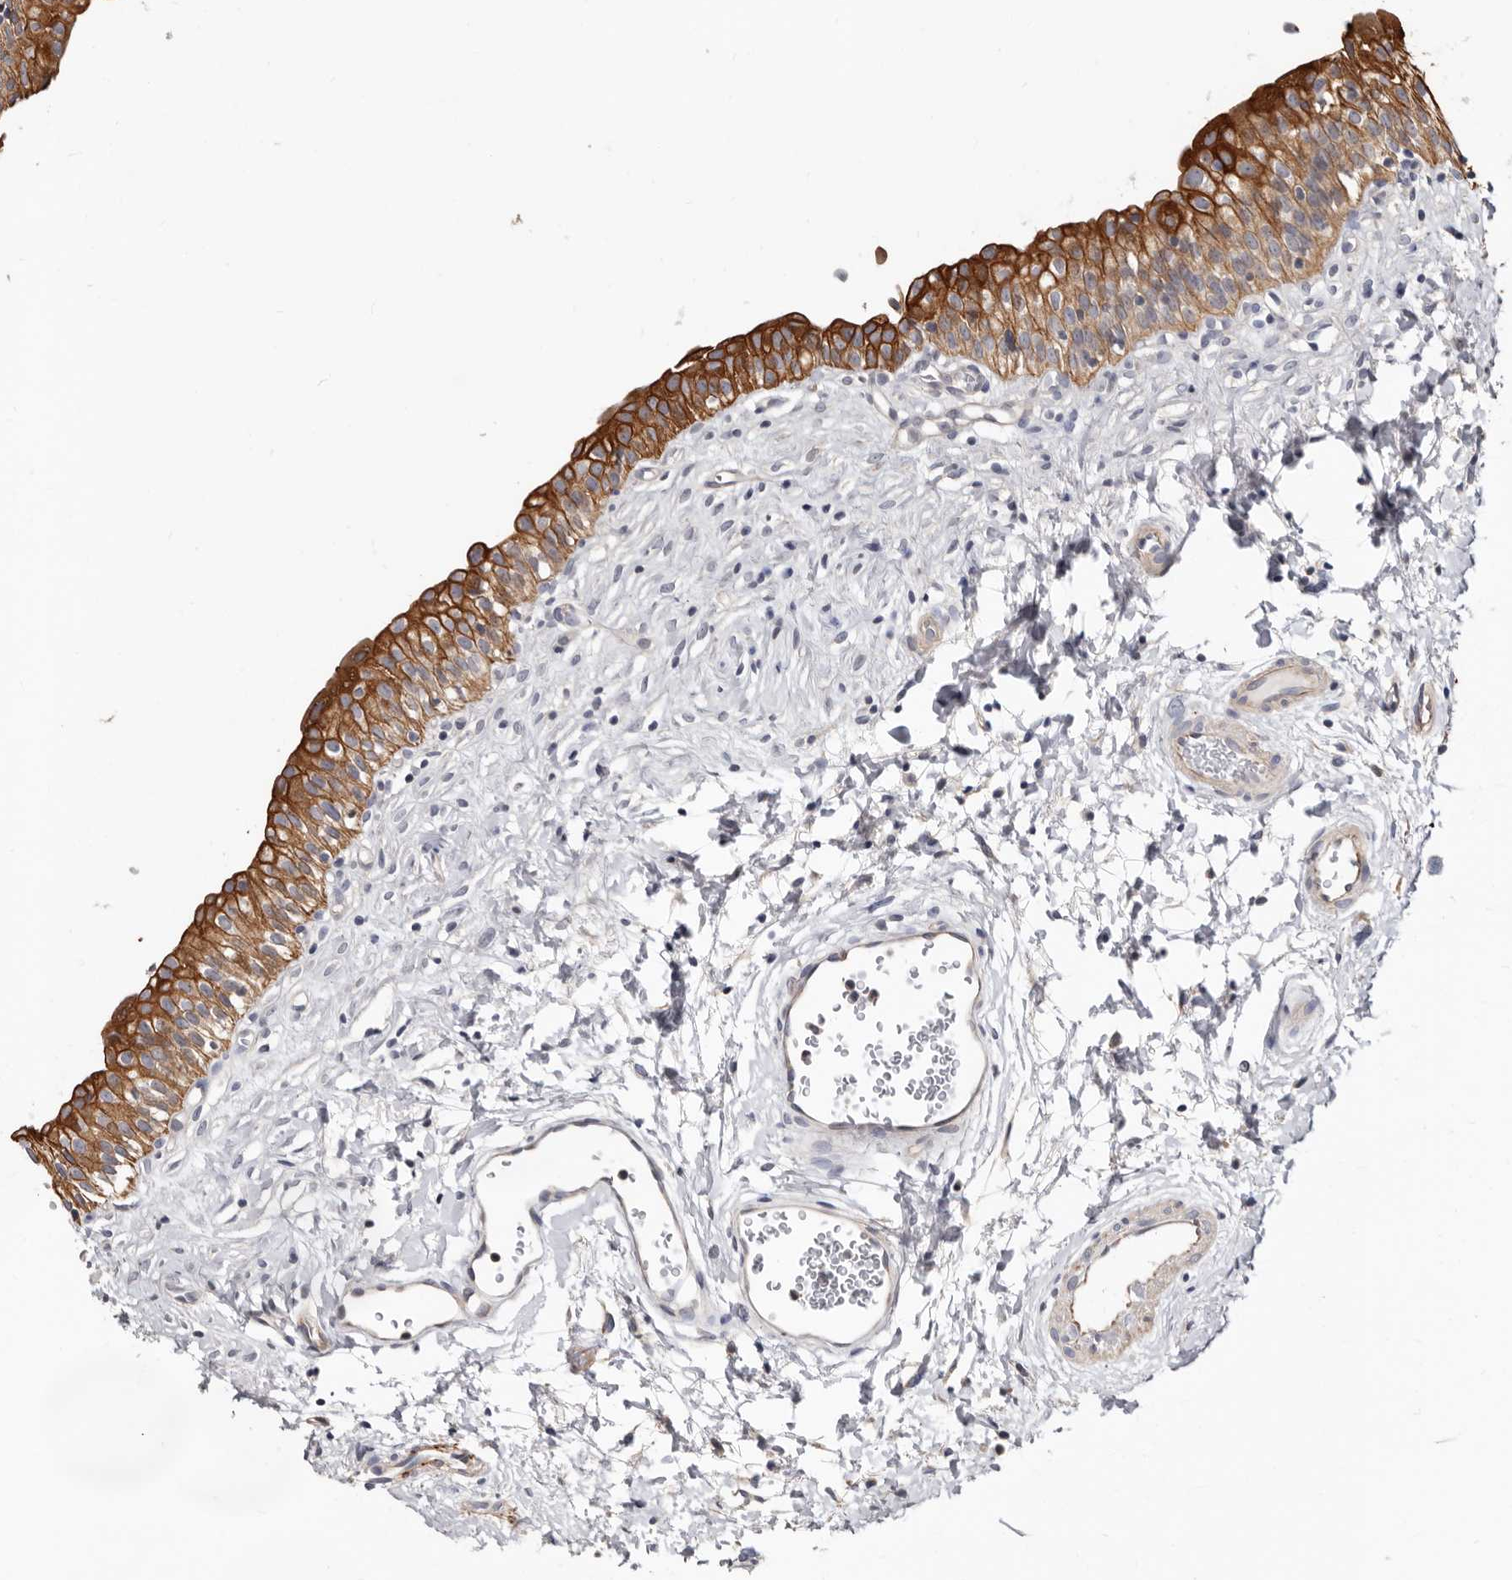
{"staining": {"intensity": "strong", "quantity": ">75%", "location": "cytoplasmic/membranous"}, "tissue": "urinary bladder", "cell_type": "Urothelial cells", "image_type": "normal", "snomed": [{"axis": "morphology", "description": "Normal tissue, NOS"}, {"axis": "topography", "description": "Urinary bladder"}], "caption": "Urinary bladder stained with immunohistochemistry (IHC) exhibits strong cytoplasmic/membranous staining in approximately >75% of urothelial cells. (IHC, brightfield microscopy, high magnification).", "gene": "MRPL18", "patient": {"sex": "male", "age": 51}}